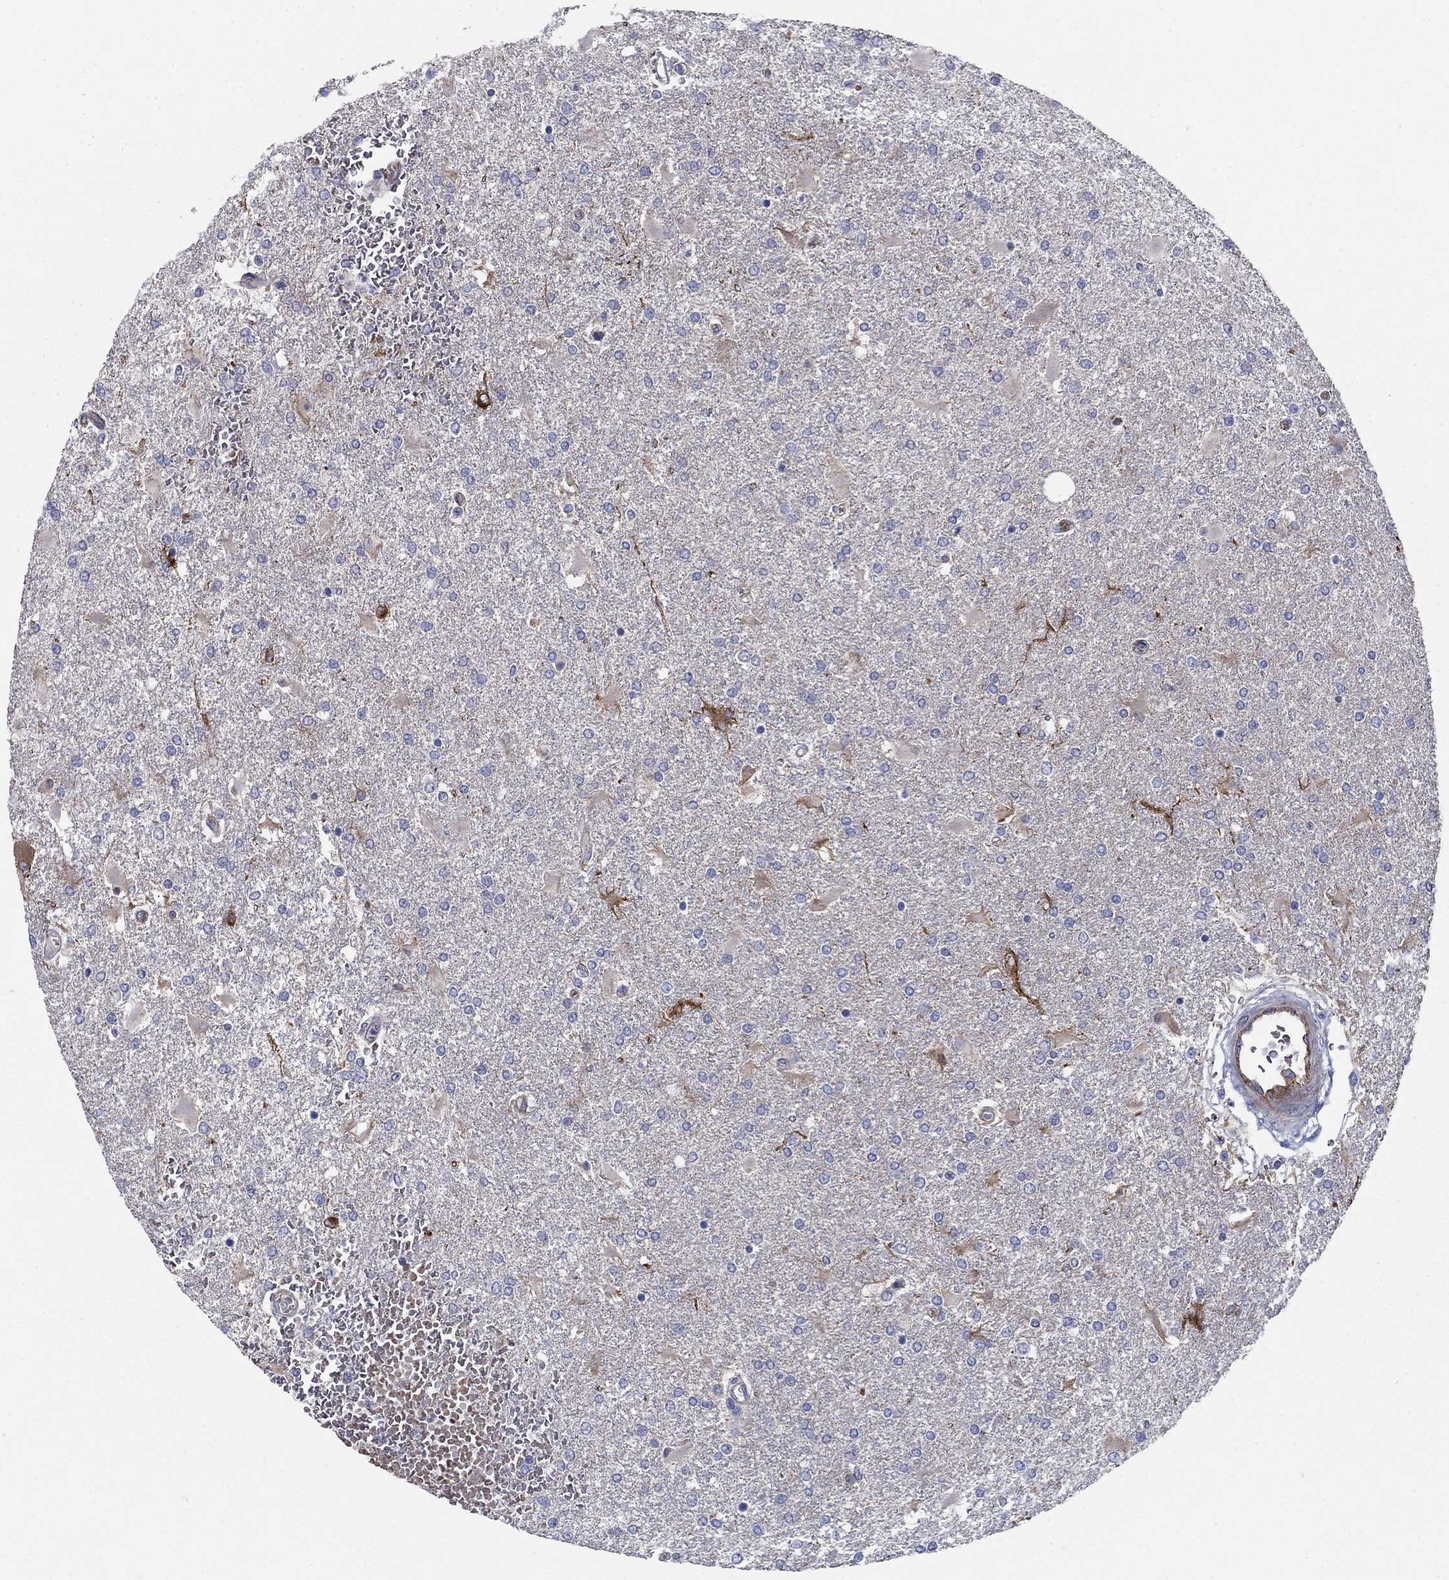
{"staining": {"intensity": "negative", "quantity": "none", "location": "none"}, "tissue": "glioma", "cell_type": "Tumor cells", "image_type": "cancer", "snomed": [{"axis": "morphology", "description": "Glioma, malignant, High grade"}, {"axis": "topography", "description": "Cerebral cortex"}], "caption": "Glioma was stained to show a protein in brown. There is no significant expression in tumor cells.", "gene": "FLNC", "patient": {"sex": "male", "age": 79}}